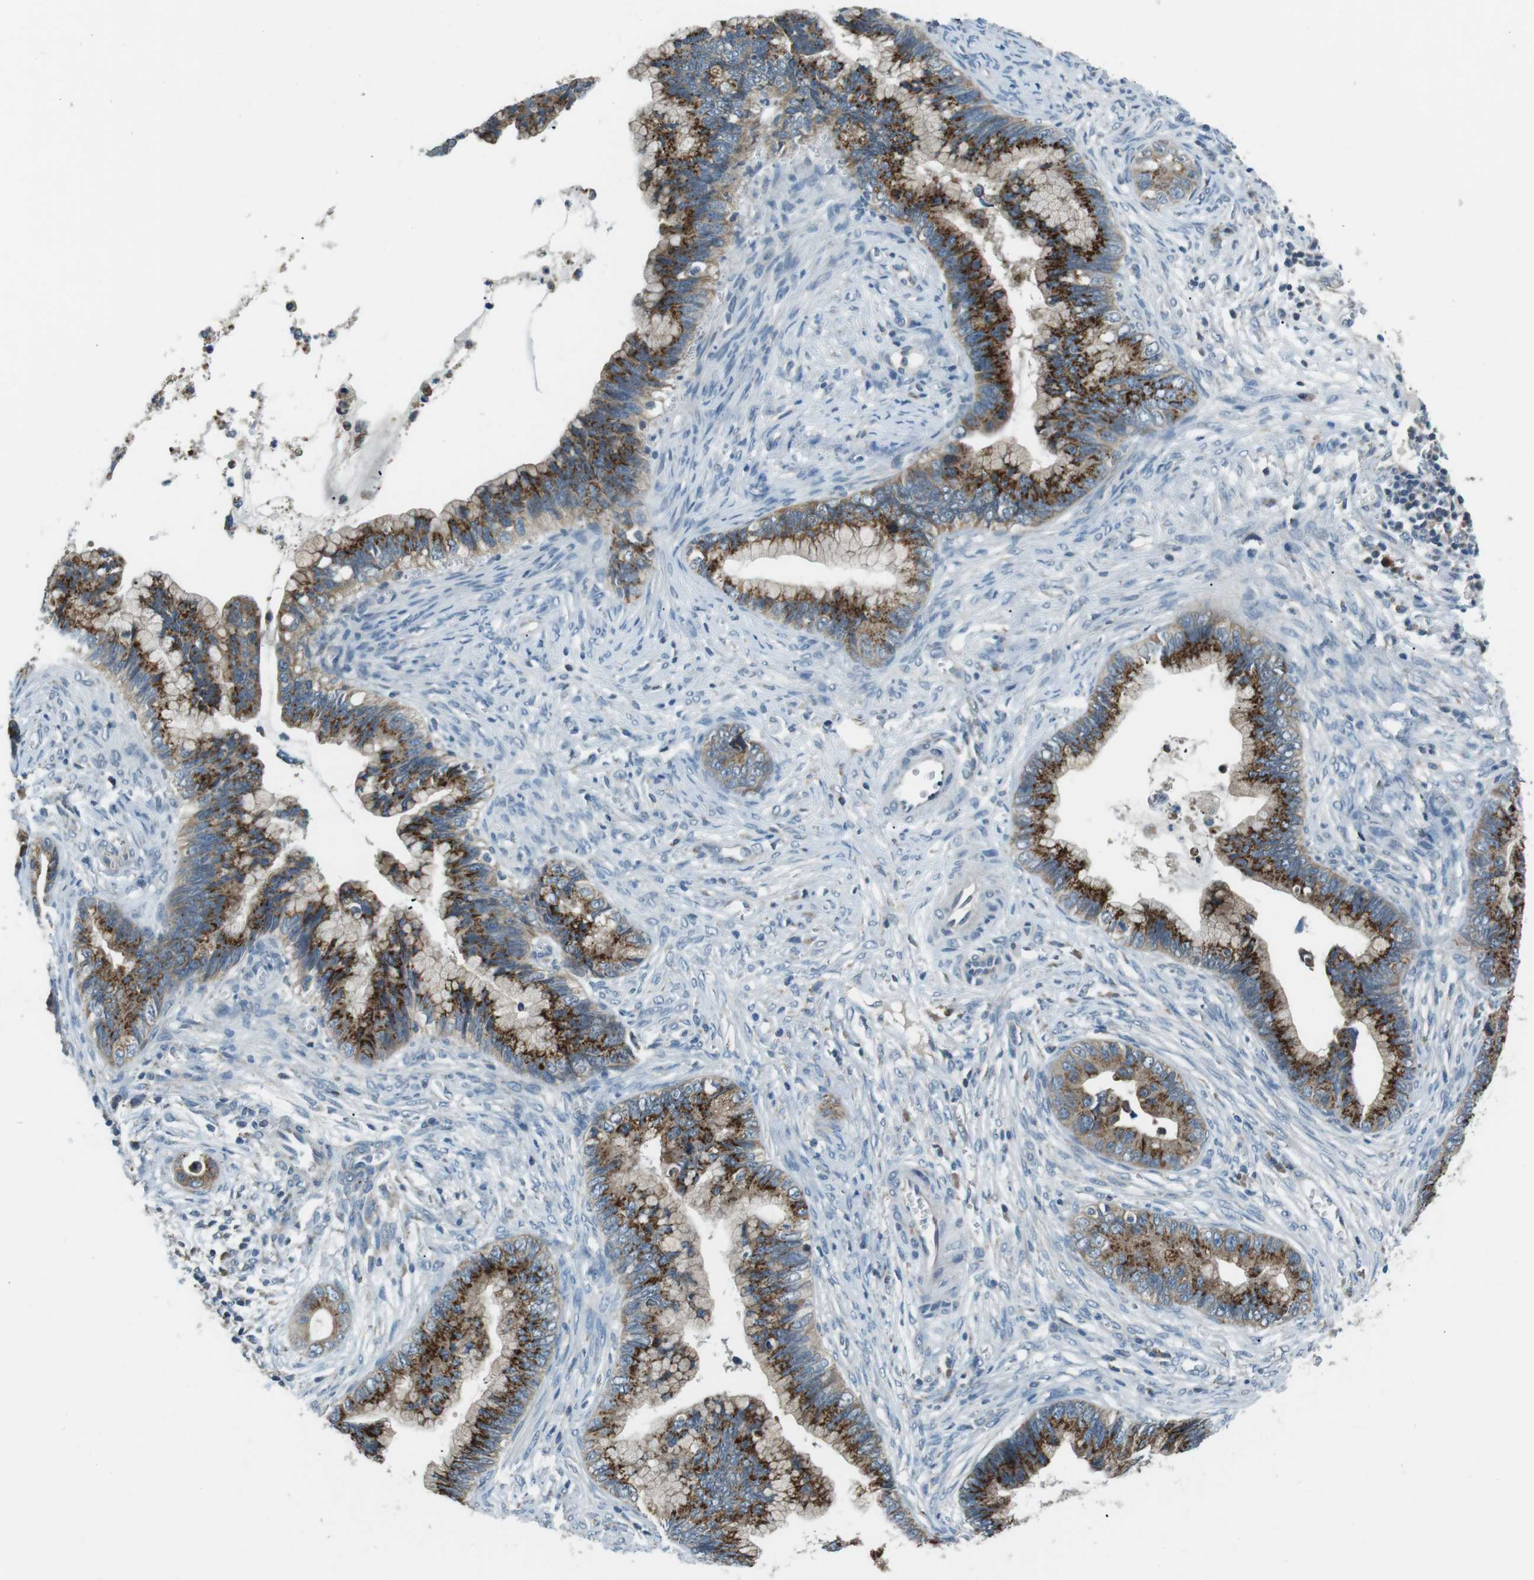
{"staining": {"intensity": "strong", "quantity": ">75%", "location": "cytoplasmic/membranous"}, "tissue": "cervical cancer", "cell_type": "Tumor cells", "image_type": "cancer", "snomed": [{"axis": "morphology", "description": "Adenocarcinoma, NOS"}, {"axis": "topography", "description": "Cervix"}], "caption": "Strong cytoplasmic/membranous positivity is identified in approximately >75% of tumor cells in adenocarcinoma (cervical).", "gene": "FAM3B", "patient": {"sex": "female", "age": 44}}